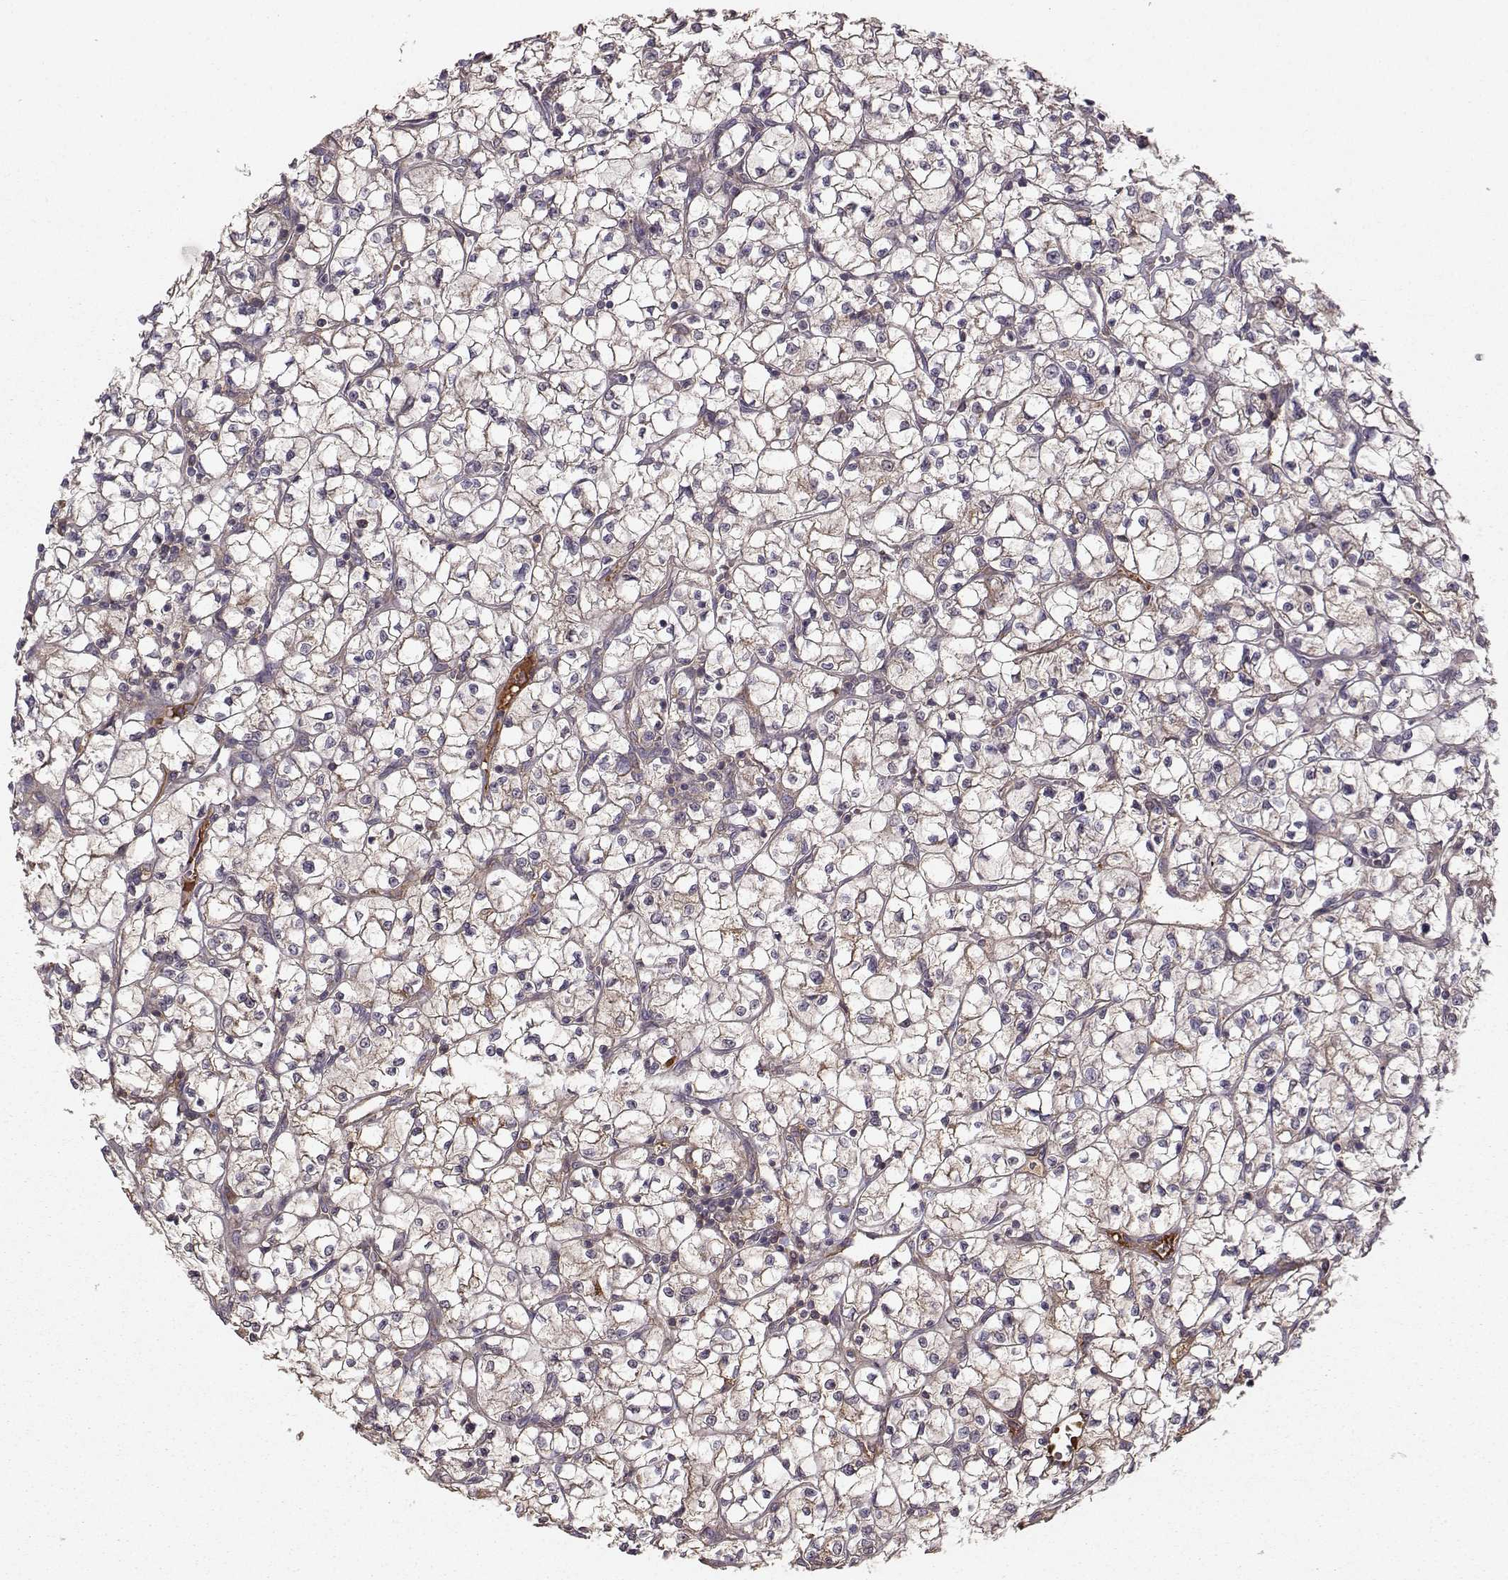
{"staining": {"intensity": "negative", "quantity": "none", "location": "none"}, "tissue": "renal cancer", "cell_type": "Tumor cells", "image_type": "cancer", "snomed": [{"axis": "morphology", "description": "Adenocarcinoma, NOS"}, {"axis": "topography", "description": "Kidney"}], "caption": "The image exhibits no significant positivity in tumor cells of renal adenocarcinoma.", "gene": "WNT6", "patient": {"sex": "female", "age": 64}}